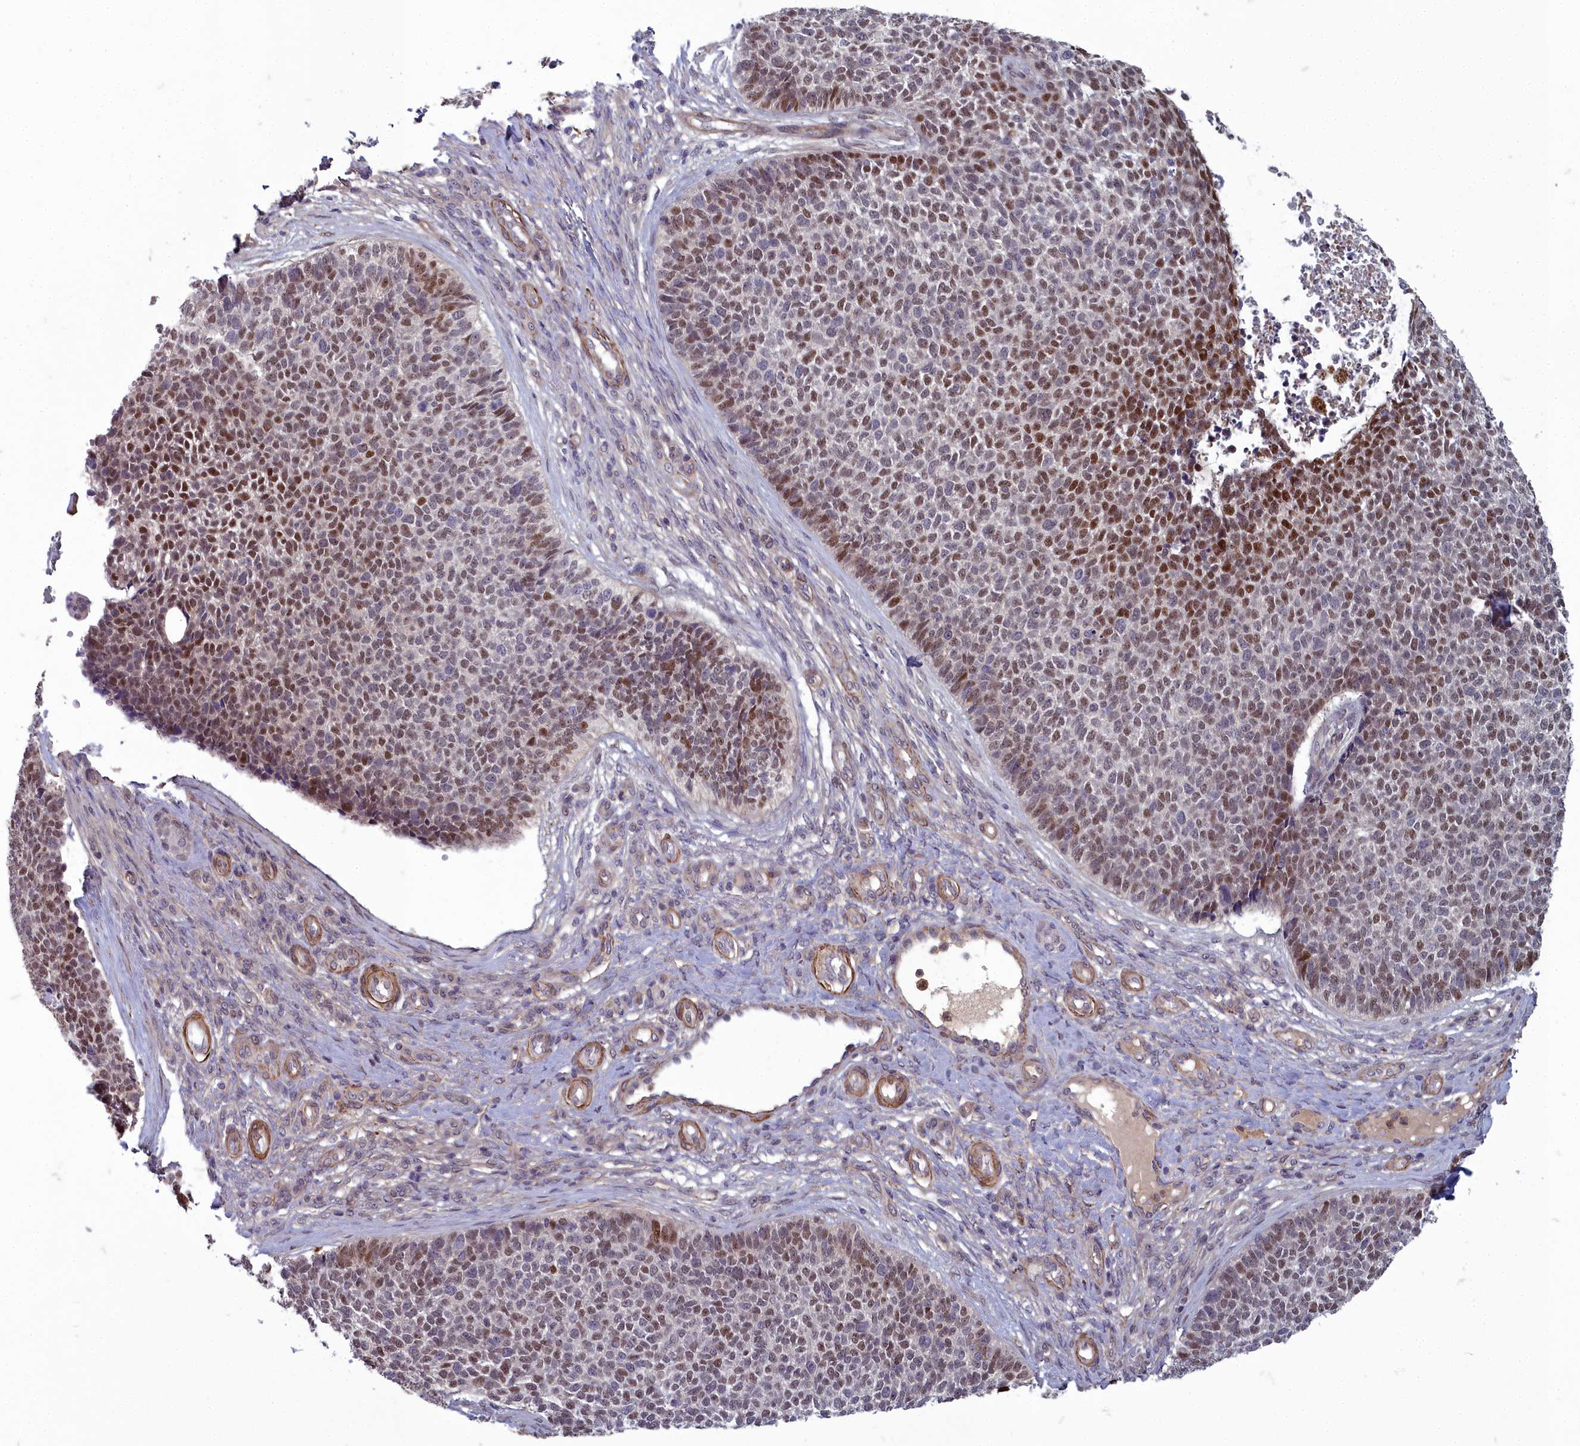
{"staining": {"intensity": "moderate", "quantity": "25%-75%", "location": "nuclear"}, "tissue": "skin cancer", "cell_type": "Tumor cells", "image_type": "cancer", "snomed": [{"axis": "morphology", "description": "Basal cell carcinoma"}, {"axis": "topography", "description": "Skin"}], "caption": "Immunohistochemical staining of skin basal cell carcinoma exhibits medium levels of moderate nuclear protein positivity in approximately 25%-75% of tumor cells.", "gene": "ZNF626", "patient": {"sex": "female", "age": 84}}